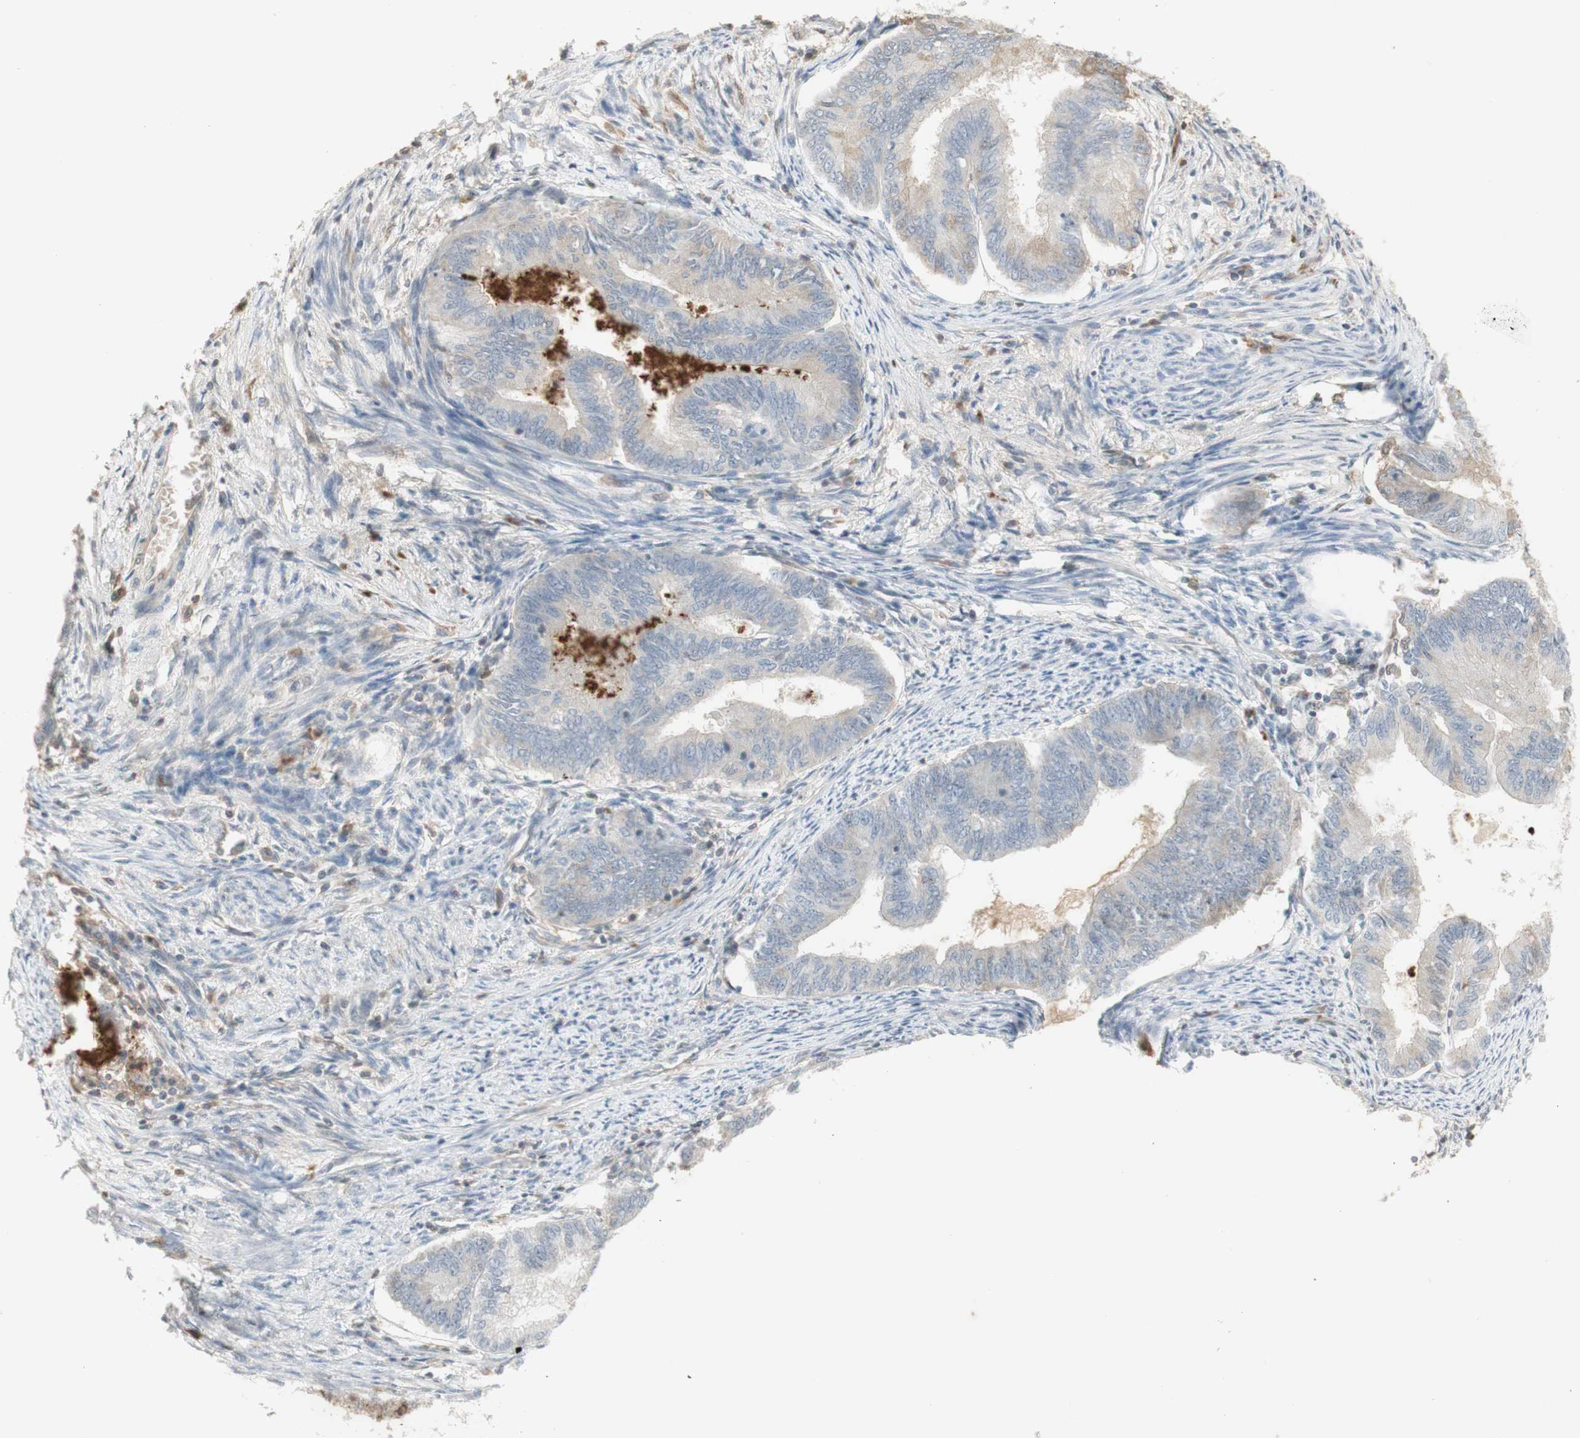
{"staining": {"intensity": "weak", "quantity": "<25%", "location": "cytoplasmic/membranous"}, "tissue": "endometrial cancer", "cell_type": "Tumor cells", "image_type": "cancer", "snomed": [{"axis": "morphology", "description": "Adenocarcinoma, NOS"}, {"axis": "topography", "description": "Endometrium"}], "caption": "Immunohistochemical staining of human endometrial adenocarcinoma displays no significant positivity in tumor cells. Brightfield microscopy of IHC stained with DAB (3,3'-diaminobenzidine) (brown) and hematoxylin (blue), captured at high magnification.", "gene": "NID1", "patient": {"sex": "female", "age": 86}}